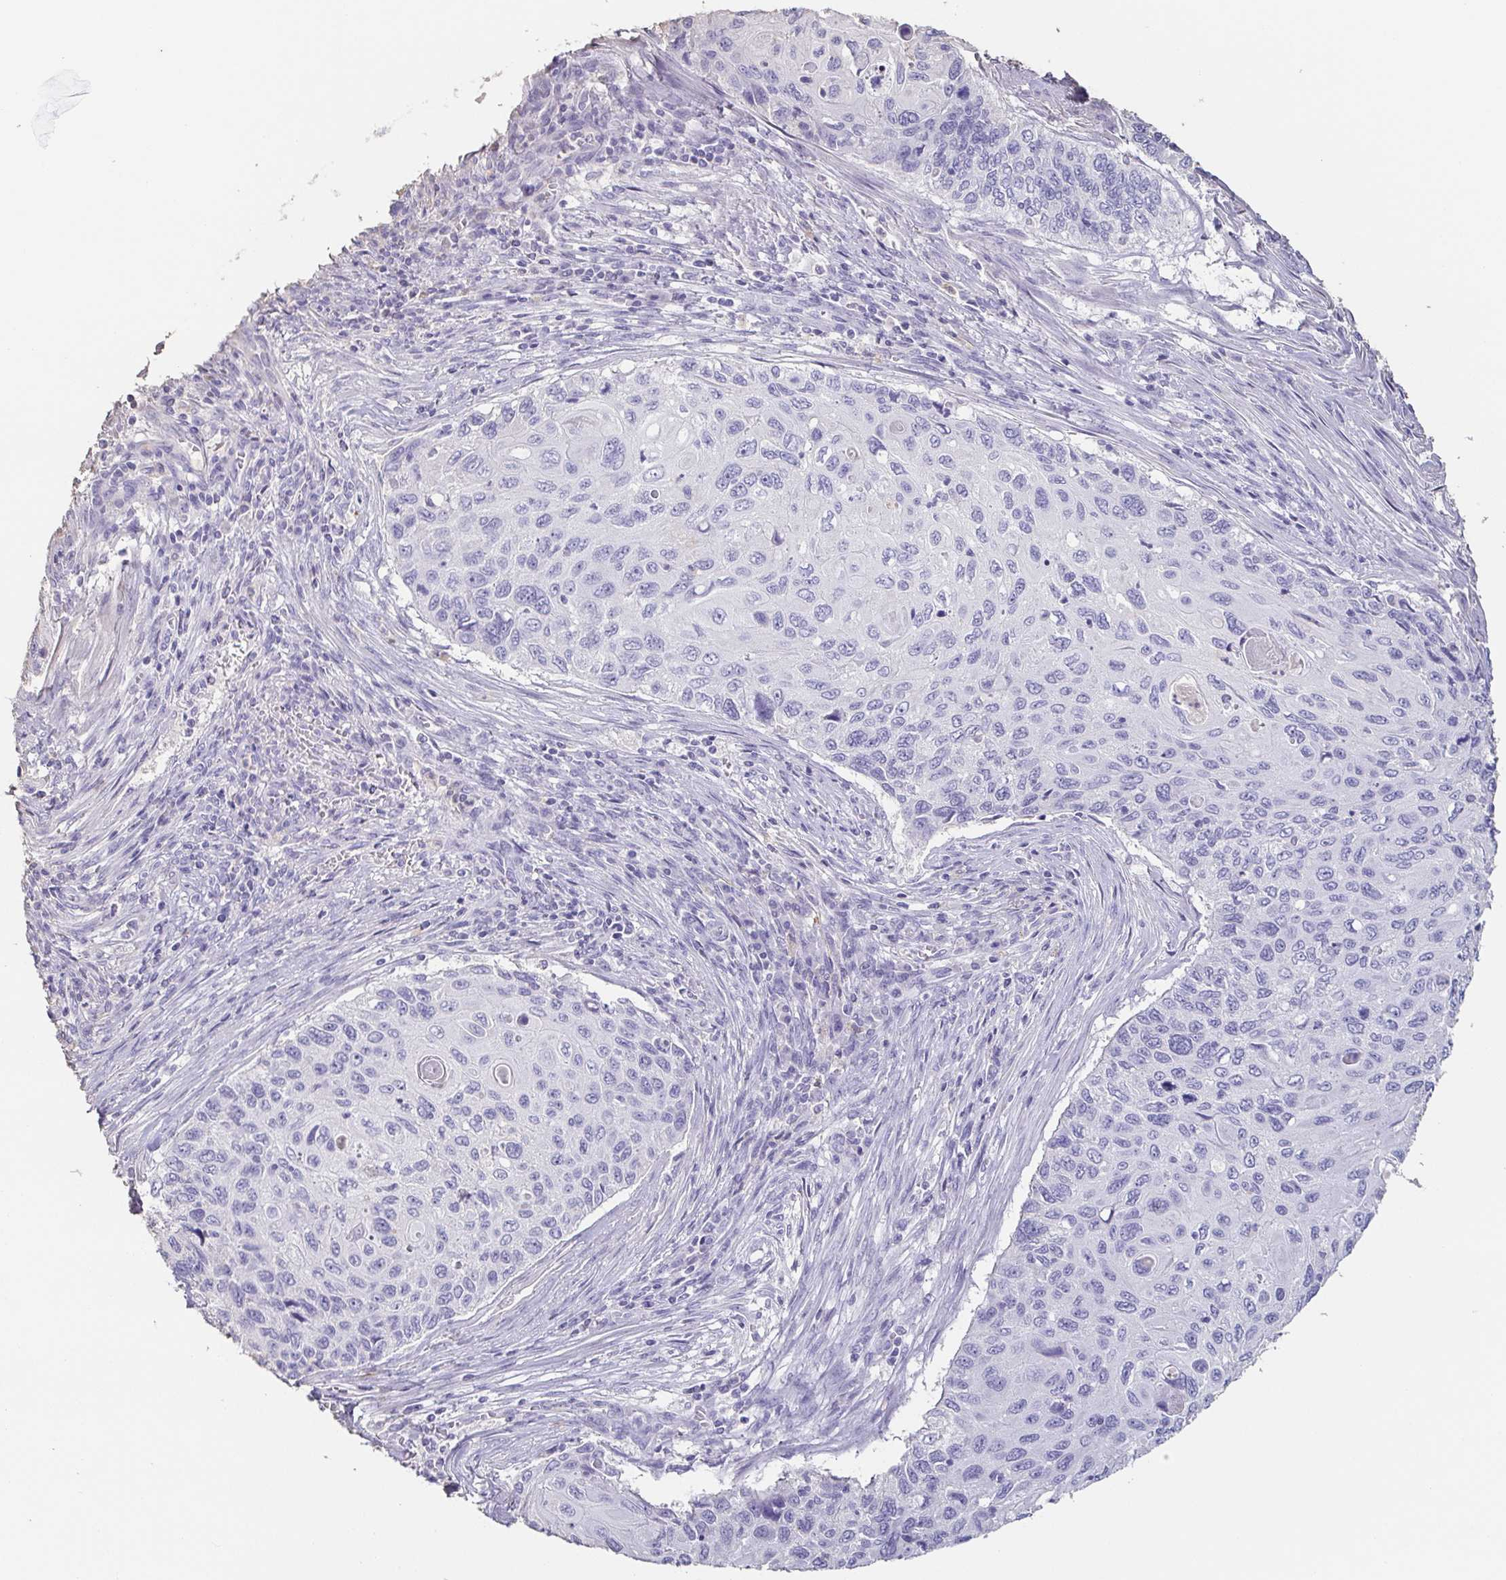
{"staining": {"intensity": "negative", "quantity": "none", "location": "none"}, "tissue": "cervical cancer", "cell_type": "Tumor cells", "image_type": "cancer", "snomed": [{"axis": "morphology", "description": "Squamous cell carcinoma, NOS"}, {"axis": "topography", "description": "Cervix"}], "caption": "There is no significant expression in tumor cells of squamous cell carcinoma (cervical).", "gene": "BPIFA2", "patient": {"sex": "female", "age": 70}}